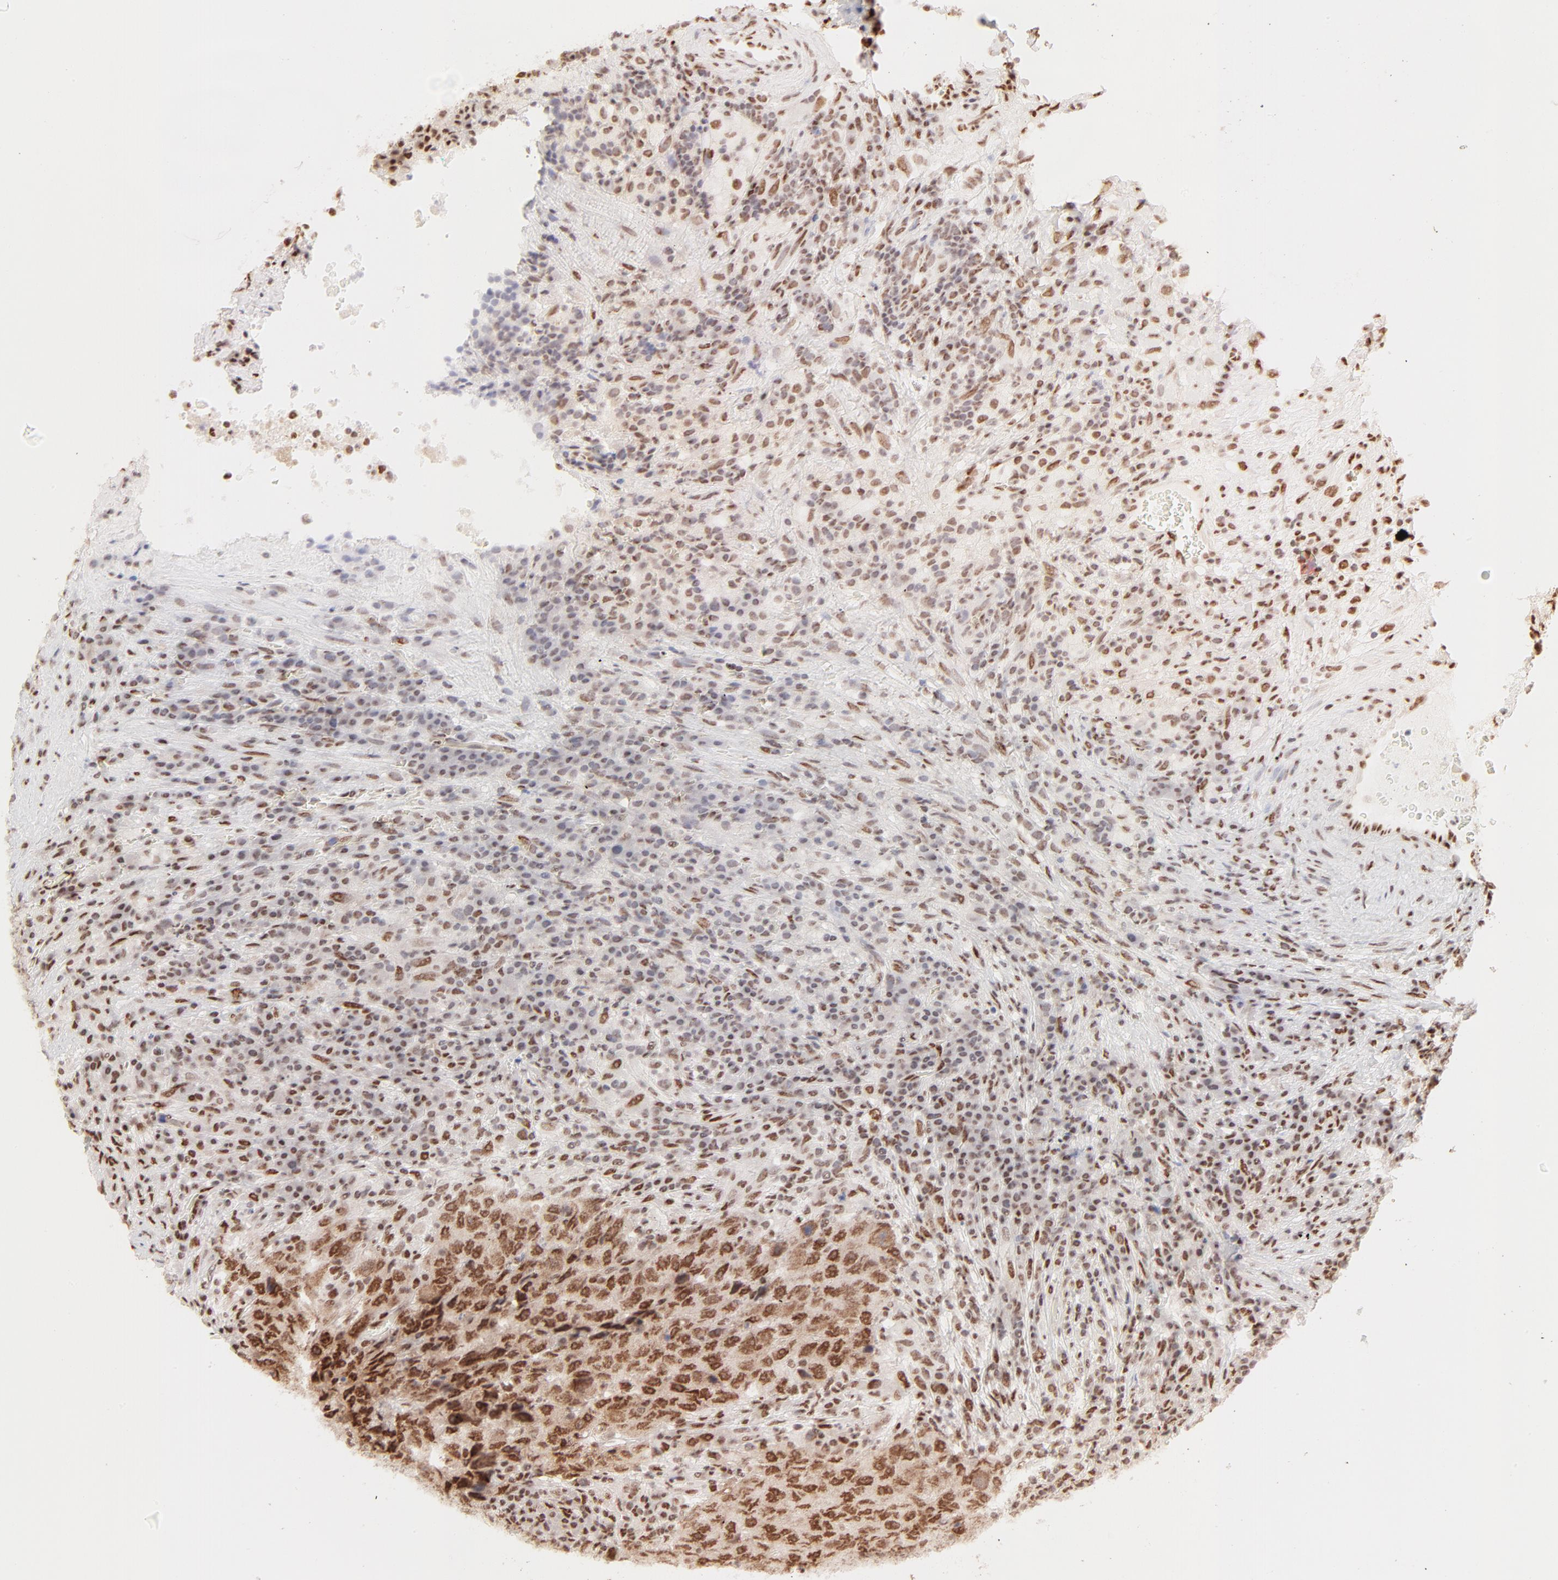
{"staining": {"intensity": "strong", "quantity": ">75%", "location": "cytoplasmic/membranous,nuclear"}, "tissue": "testis cancer", "cell_type": "Tumor cells", "image_type": "cancer", "snomed": [{"axis": "morphology", "description": "Necrosis, NOS"}, {"axis": "morphology", "description": "Carcinoma, Embryonal, NOS"}, {"axis": "topography", "description": "Testis"}], "caption": "Human testis cancer (embryonal carcinoma) stained for a protein (brown) shows strong cytoplasmic/membranous and nuclear positive expression in approximately >75% of tumor cells.", "gene": "TARDBP", "patient": {"sex": "male", "age": 19}}